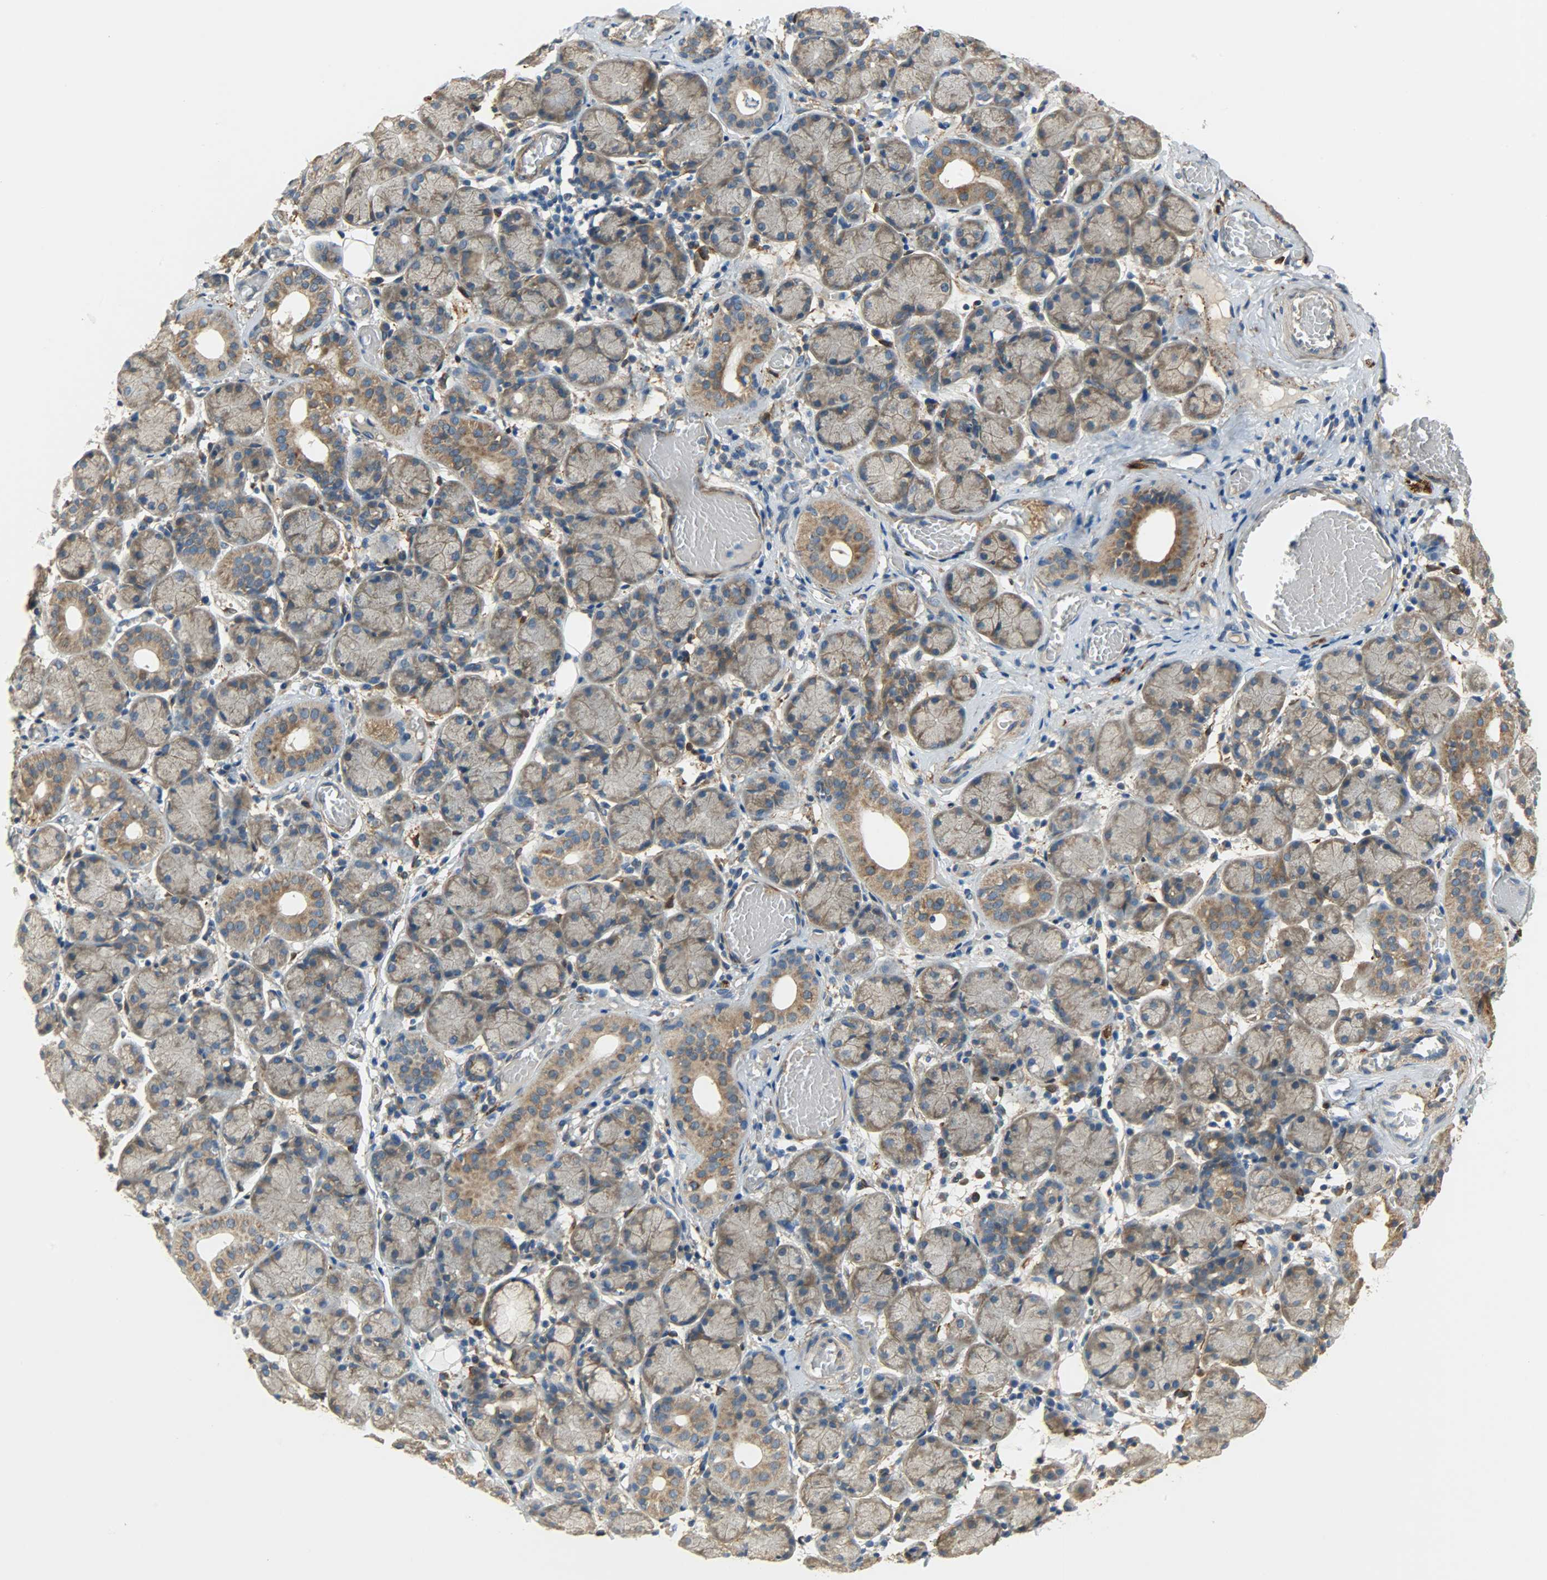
{"staining": {"intensity": "moderate", "quantity": ">75%", "location": "cytoplasmic/membranous"}, "tissue": "salivary gland", "cell_type": "Glandular cells", "image_type": "normal", "snomed": [{"axis": "morphology", "description": "Normal tissue, NOS"}, {"axis": "topography", "description": "Salivary gland"}], "caption": "Human salivary gland stained for a protein (brown) exhibits moderate cytoplasmic/membranous positive expression in about >75% of glandular cells.", "gene": "C1orf198", "patient": {"sex": "female", "age": 24}}